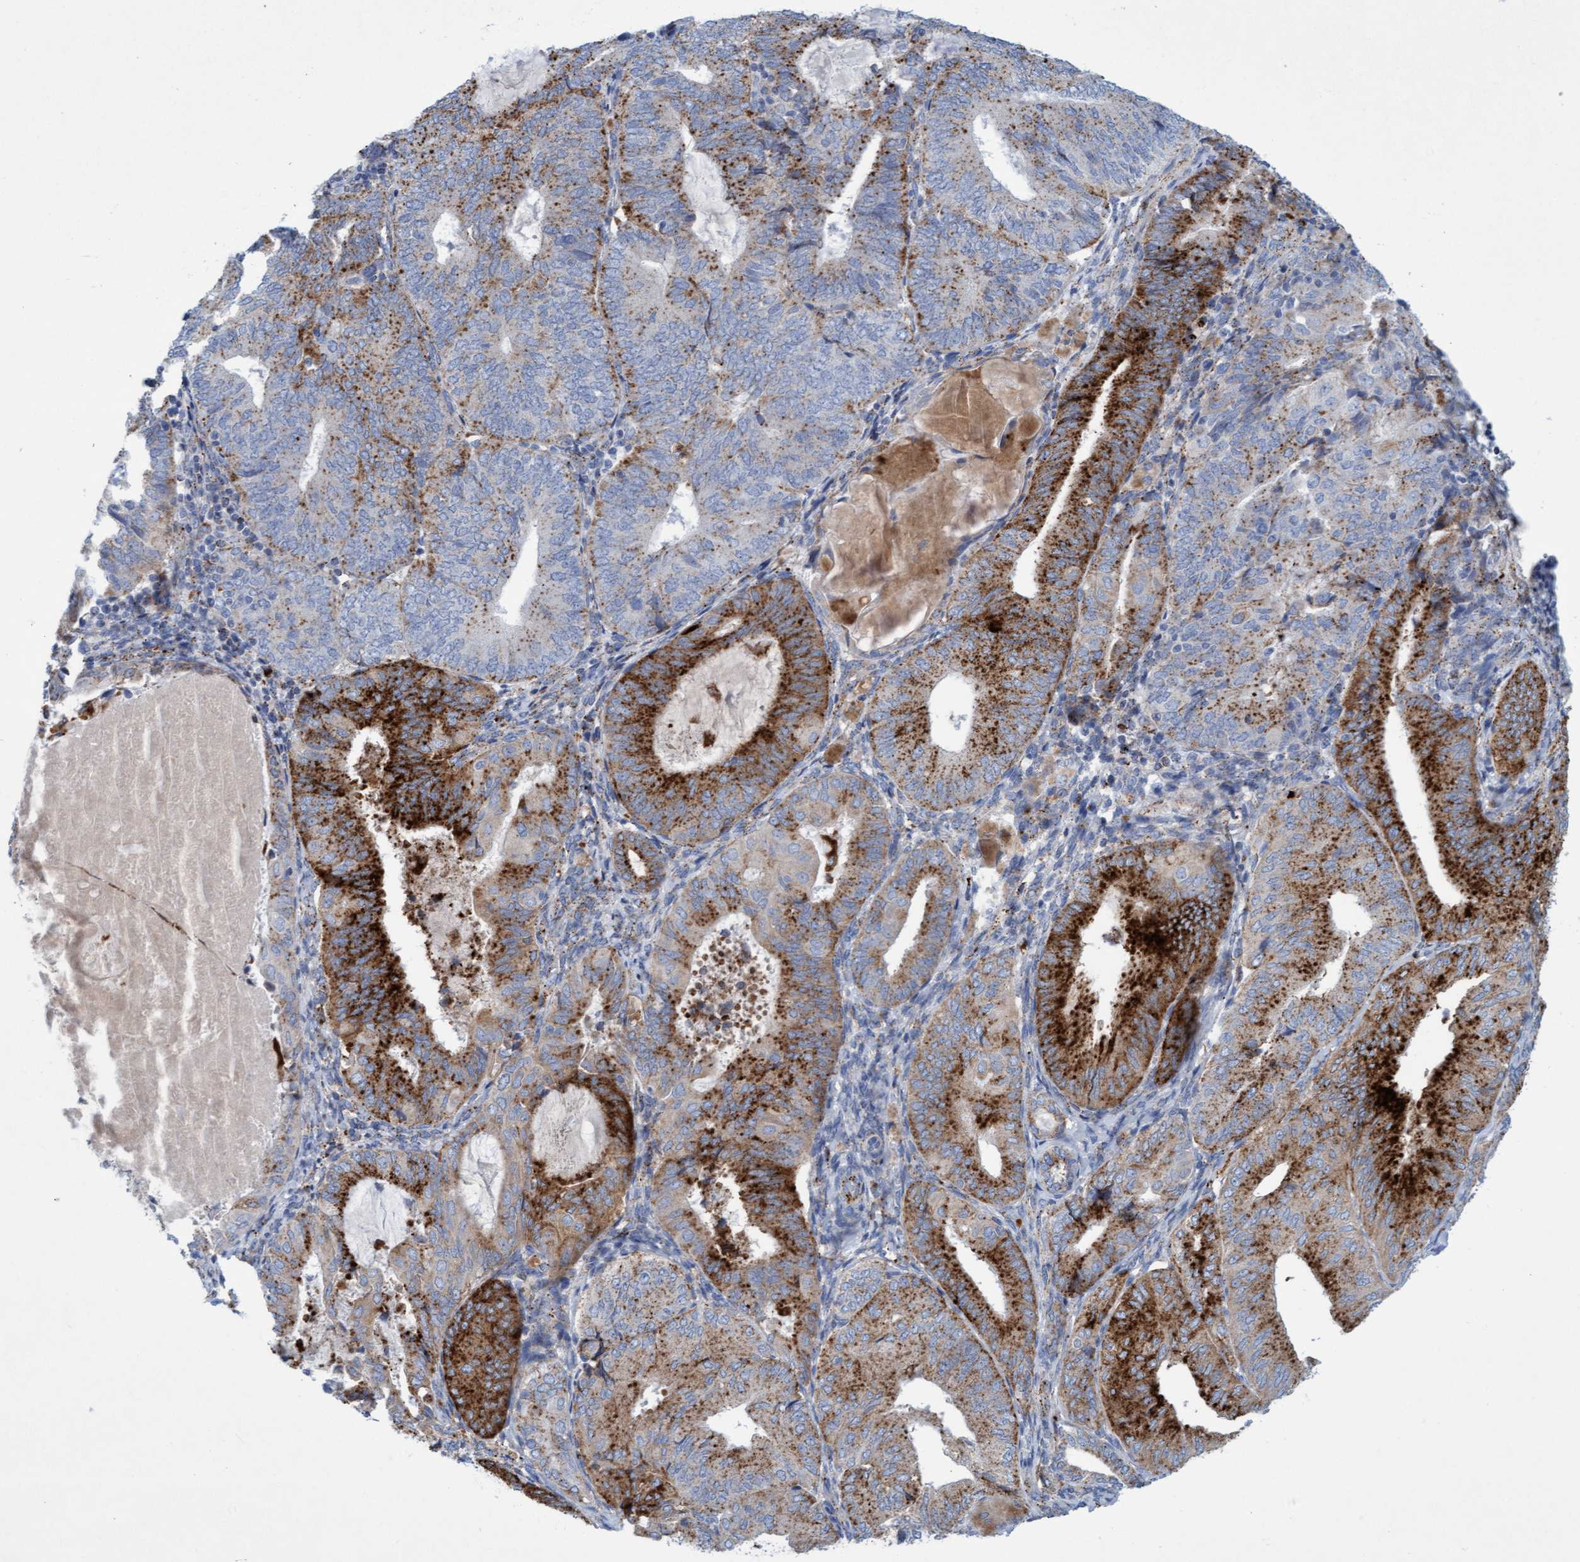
{"staining": {"intensity": "strong", "quantity": "25%-75%", "location": "cytoplasmic/membranous"}, "tissue": "endometrial cancer", "cell_type": "Tumor cells", "image_type": "cancer", "snomed": [{"axis": "morphology", "description": "Adenocarcinoma, NOS"}, {"axis": "topography", "description": "Endometrium"}], "caption": "Brown immunohistochemical staining in human adenocarcinoma (endometrial) demonstrates strong cytoplasmic/membranous expression in about 25%-75% of tumor cells.", "gene": "SGSH", "patient": {"sex": "female", "age": 81}}